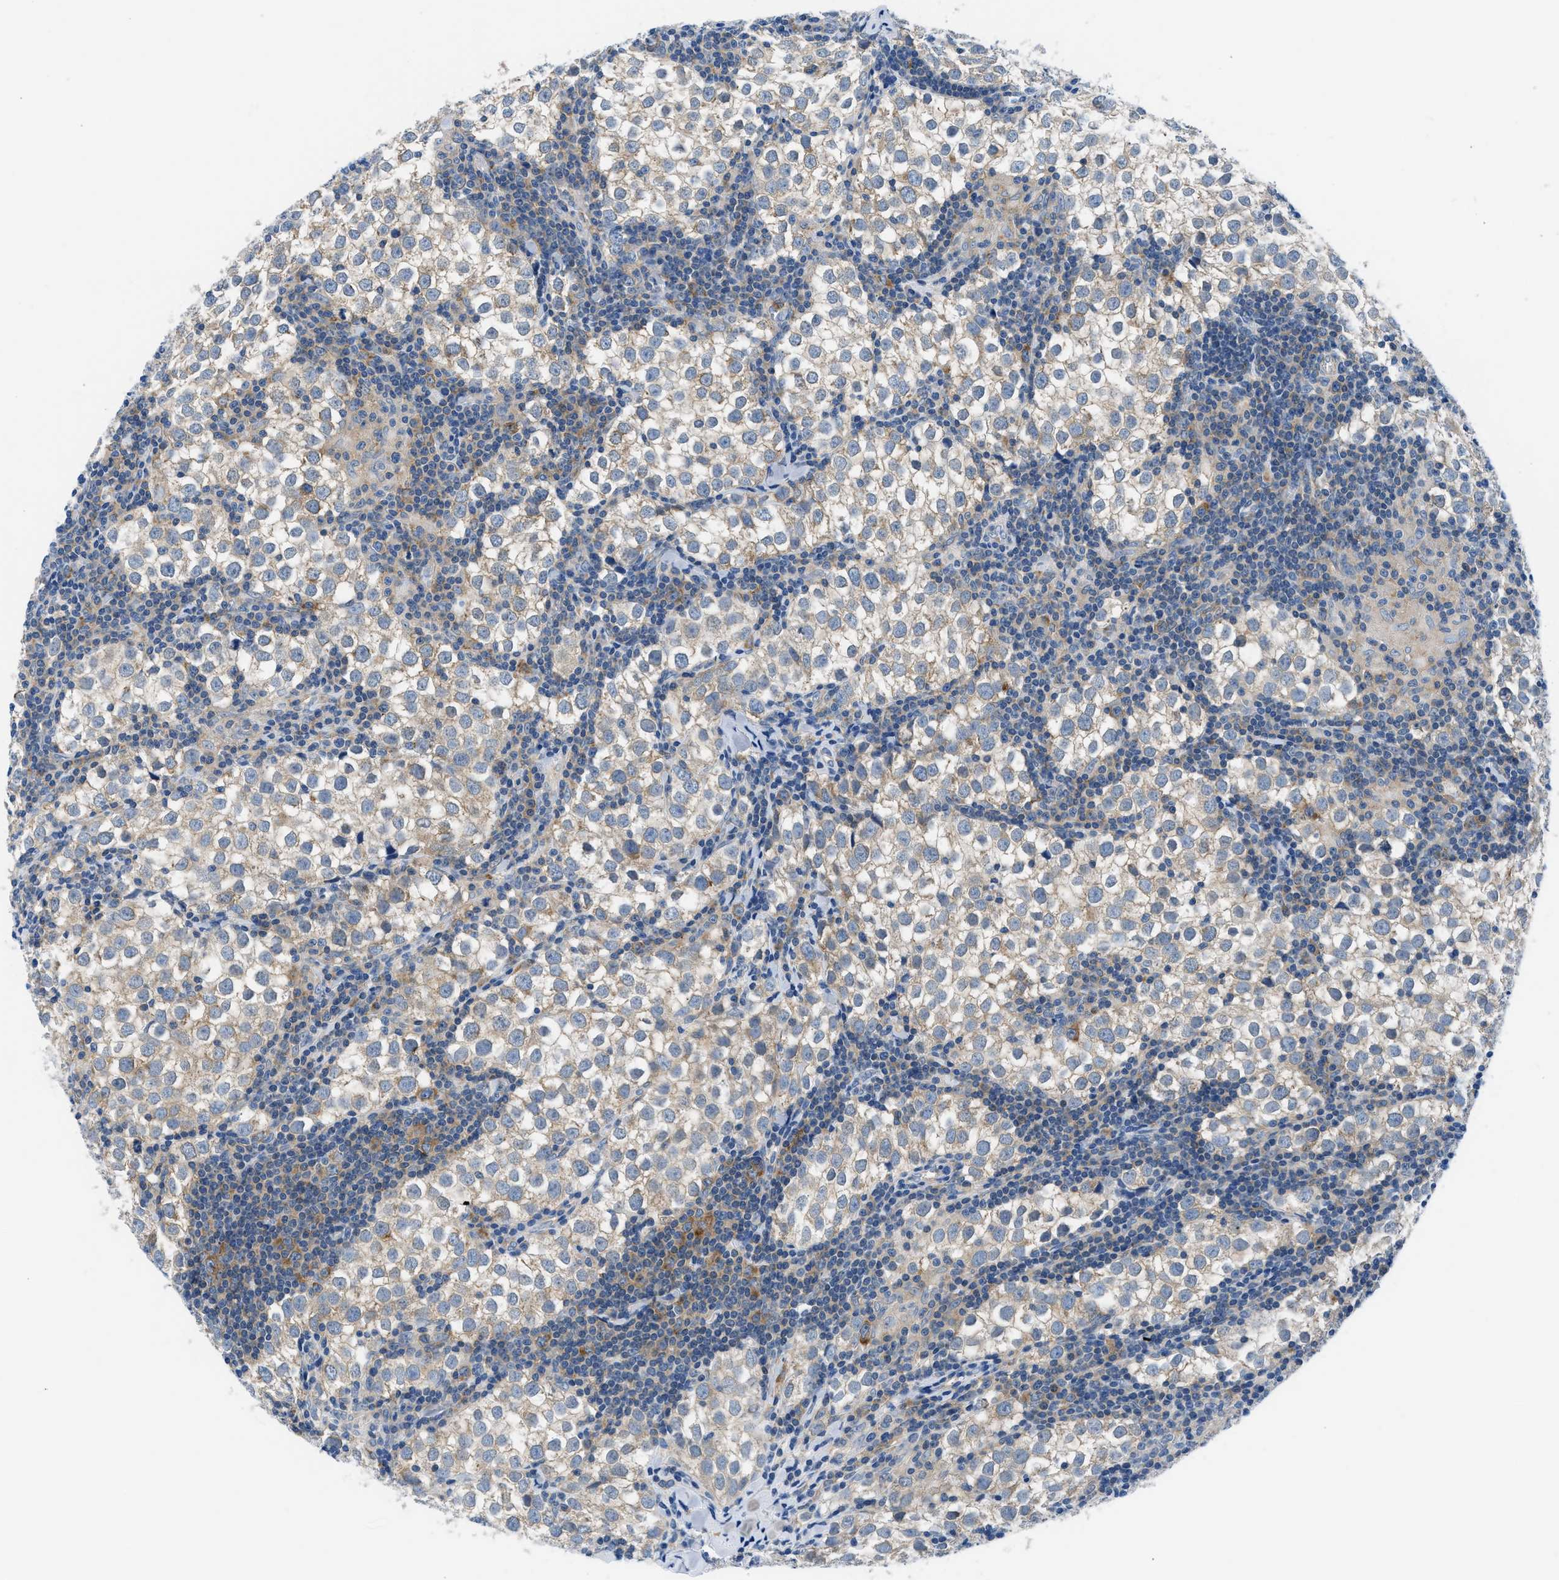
{"staining": {"intensity": "weak", "quantity": ">75%", "location": "cytoplasmic/membranous"}, "tissue": "testis cancer", "cell_type": "Tumor cells", "image_type": "cancer", "snomed": [{"axis": "morphology", "description": "Seminoma, NOS"}, {"axis": "morphology", "description": "Carcinoma, Embryonal, NOS"}, {"axis": "topography", "description": "Testis"}], "caption": "A micrograph showing weak cytoplasmic/membranous expression in about >75% of tumor cells in embryonal carcinoma (testis), as visualized by brown immunohistochemical staining.", "gene": "BNC2", "patient": {"sex": "male", "age": 36}}